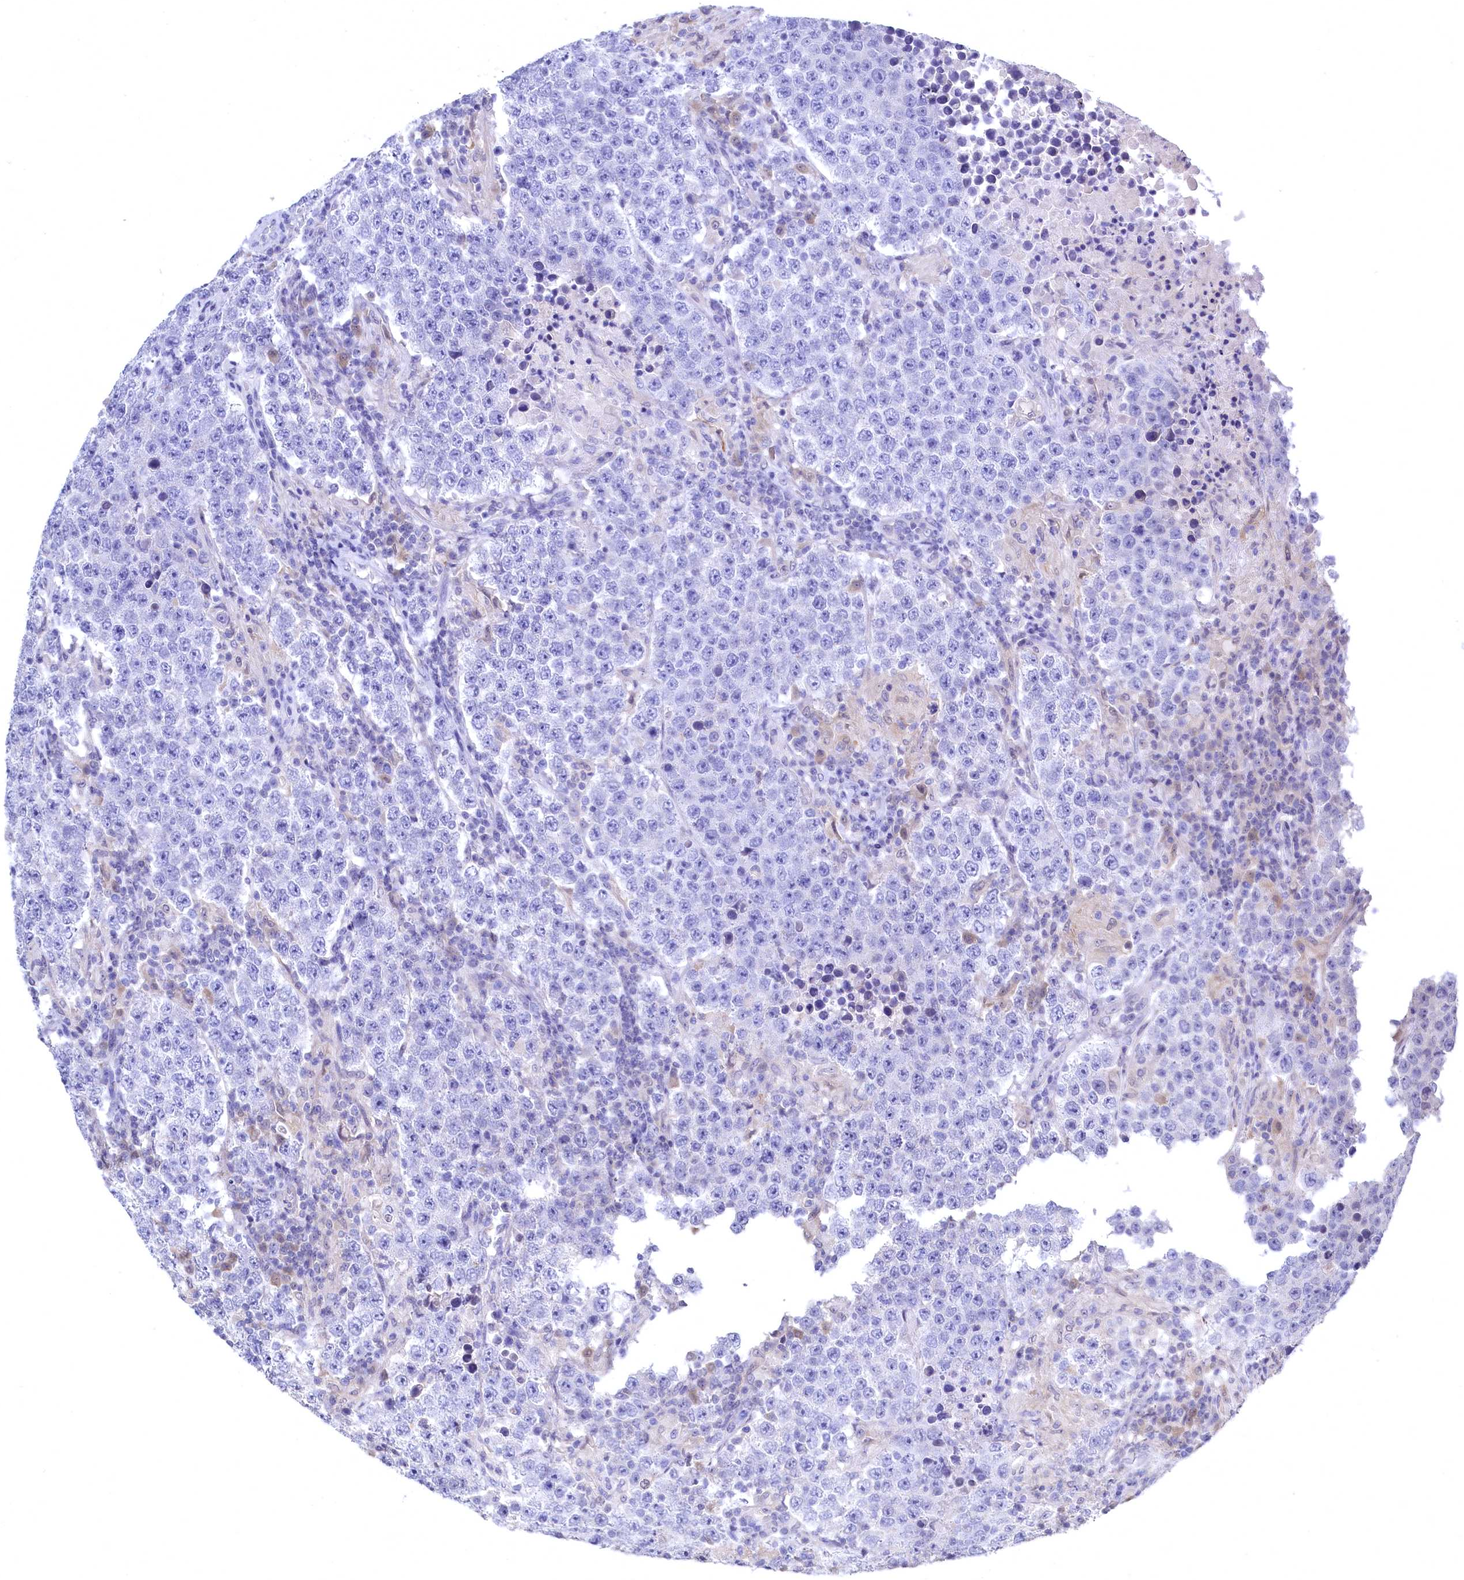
{"staining": {"intensity": "negative", "quantity": "none", "location": "none"}, "tissue": "testis cancer", "cell_type": "Tumor cells", "image_type": "cancer", "snomed": [{"axis": "morphology", "description": "Normal tissue, NOS"}, {"axis": "morphology", "description": "Urothelial carcinoma, High grade"}, {"axis": "morphology", "description": "Seminoma, NOS"}, {"axis": "morphology", "description": "Carcinoma, Embryonal, NOS"}, {"axis": "topography", "description": "Urinary bladder"}, {"axis": "topography", "description": "Testis"}], "caption": "An immunohistochemistry (IHC) micrograph of high-grade urothelial carcinoma (testis) is shown. There is no staining in tumor cells of high-grade urothelial carcinoma (testis).", "gene": "C11orf54", "patient": {"sex": "male", "age": 41}}